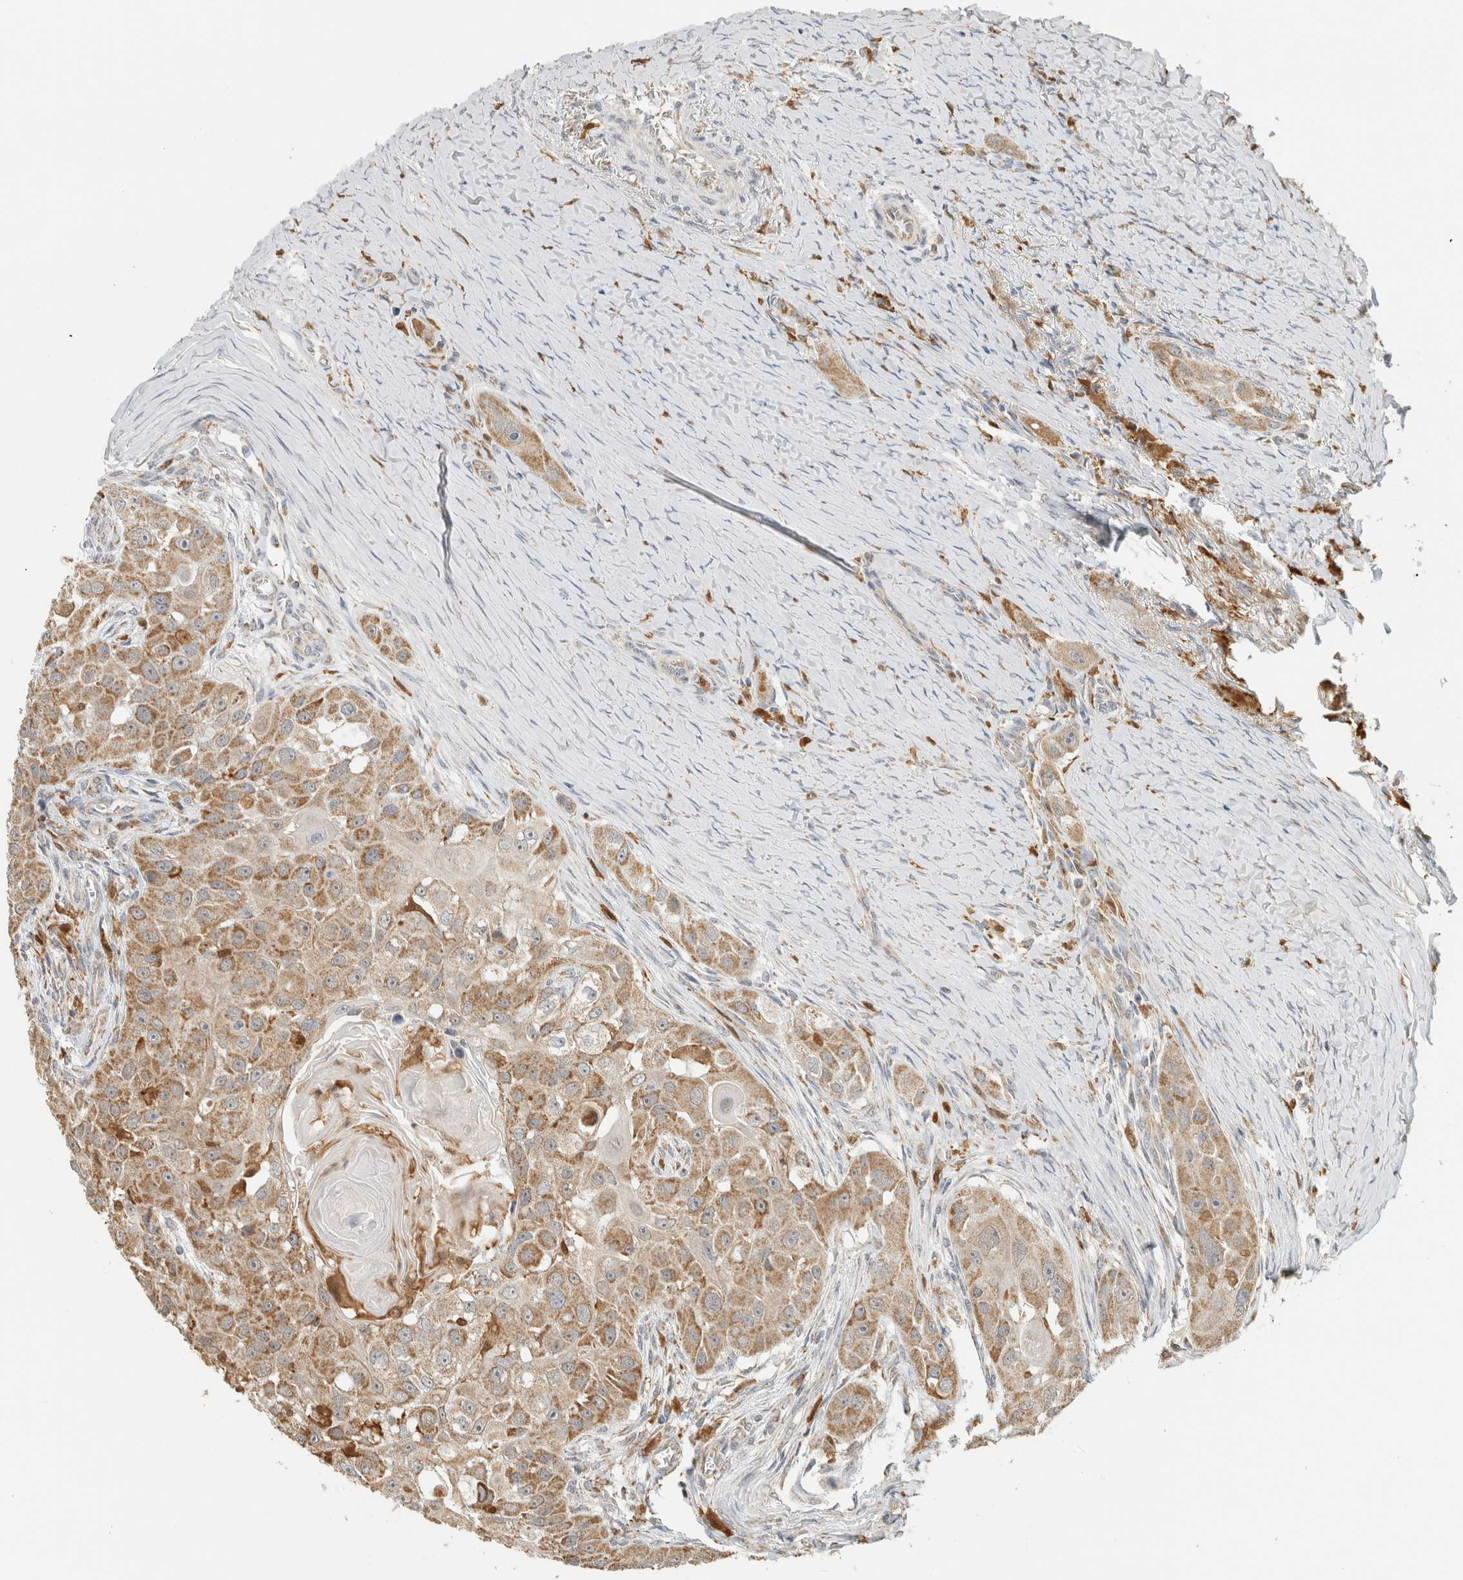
{"staining": {"intensity": "weak", "quantity": ">75%", "location": "cytoplasmic/membranous"}, "tissue": "head and neck cancer", "cell_type": "Tumor cells", "image_type": "cancer", "snomed": [{"axis": "morphology", "description": "Normal tissue, NOS"}, {"axis": "morphology", "description": "Squamous cell carcinoma, NOS"}, {"axis": "topography", "description": "Skeletal muscle"}, {"axis": "topography", "description": "Head-Neck"}], "caption": "Immunohistochemistry (DAB (3,3'-diaminobenzidine)) staining of head and neck cancer demonstrates weak cytoplasmic/membranous protein positivity in about >75% of tumor cells.", "gene": "CAPG", "patient": {"sex": "male", "age": 51}}